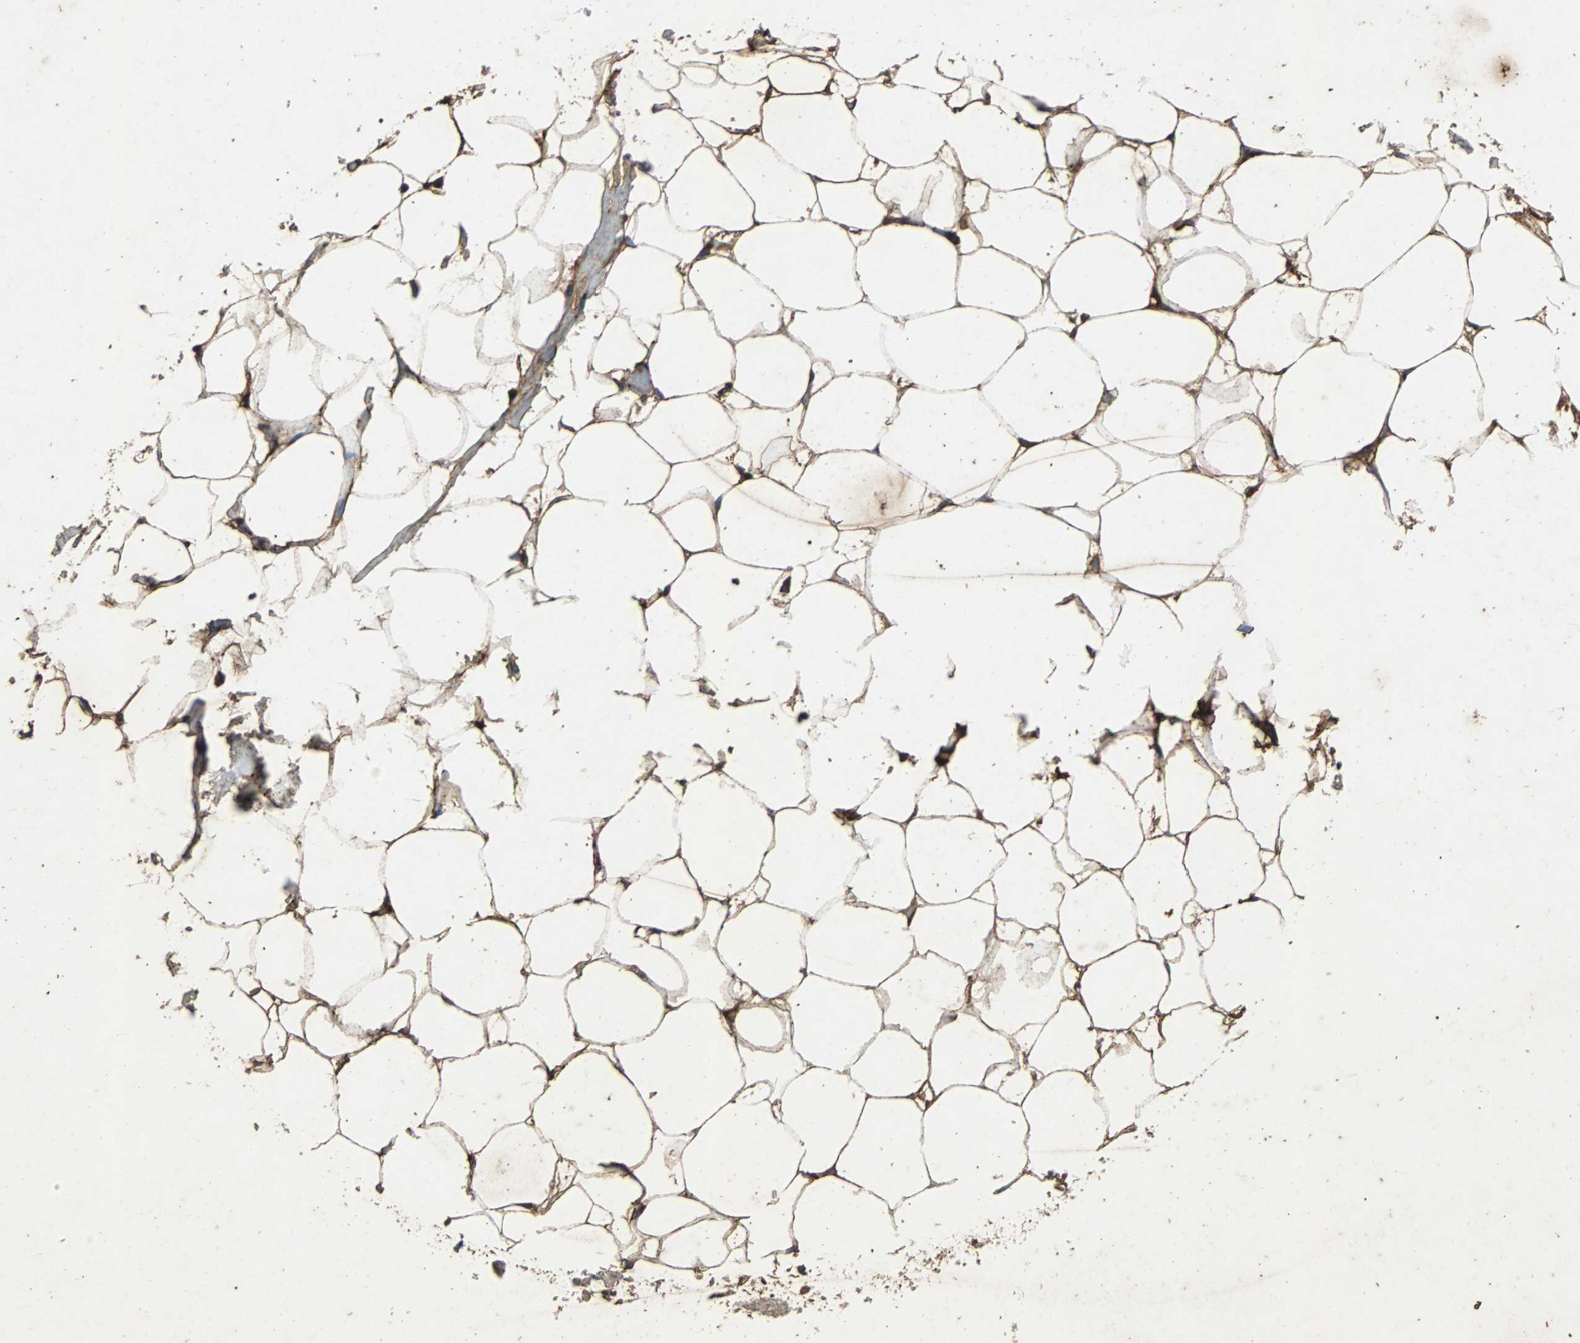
{"staining": {"intensity": "strong", "quantity": ">75%", "location": "cytoplasmic/membranous"}, "tissue": "adipose tissue", "cell_type": "Adipocytes", "image_type": "normal", "snomed": [{"axis": "morphology", "description": "Normal tissue, NOS"}, {"axis": "topography", "description": "Breast"}, {"axis": "topography", "description": "Adipose tissue"}], "caption": "DAB (3,3'-diaminobenzidine) immunohistochemical staining of normal human adipose tissue displays strong cytoplasmic/membranous protein staining in about >75% of adipocytes. The protein of interest is shown in brown color, while the nuclei are stained blue.", "gene": "NAA10", "patient": {"sex": "female", "age": 25}}